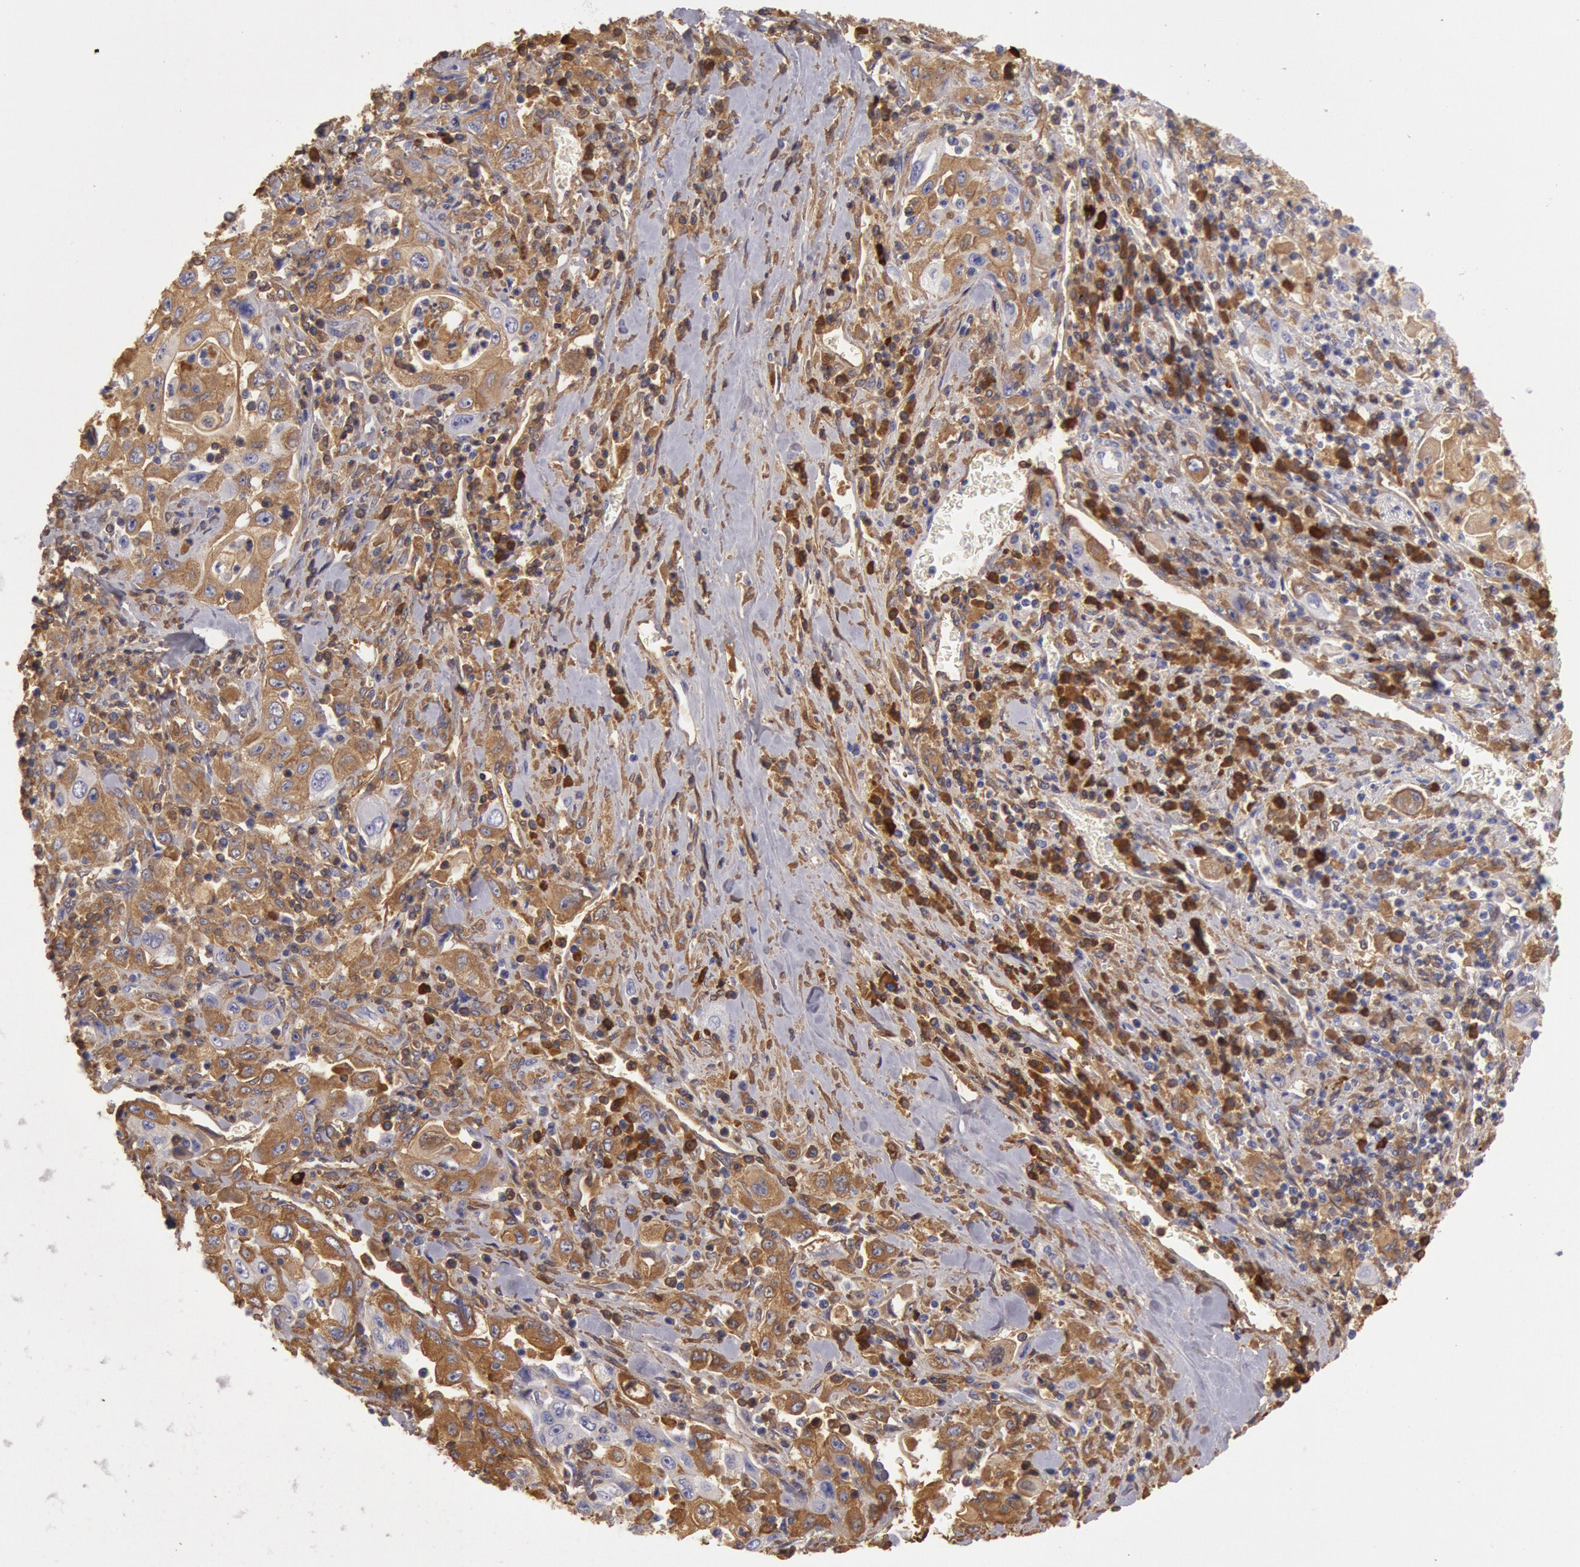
{"staining": {"intensity": "moderate", "quantity": ">75%", "location": "cytoplasmic/membranous"}, "tissue": "pancreatic cancer", "cell_type": "Tumor cells", "image_type": "cancer", "snomed": [{"axis": "morphology", "description": "Adenocarcinoma, NOS"}, {"axis": "topography", "description": "Pancreas"}], "caption": "A medium amount of moderate cytoplasmic/membranous expression is seen in about >75% of tumor cells in pancreatic cancer tissue. The protein is stained brown, and the nuclei are stained in blue (DAB IHC with brightfield microscopy, high magnification).", "gene": "IGHG1", "patient": {"sex": "male", "age": 70}}